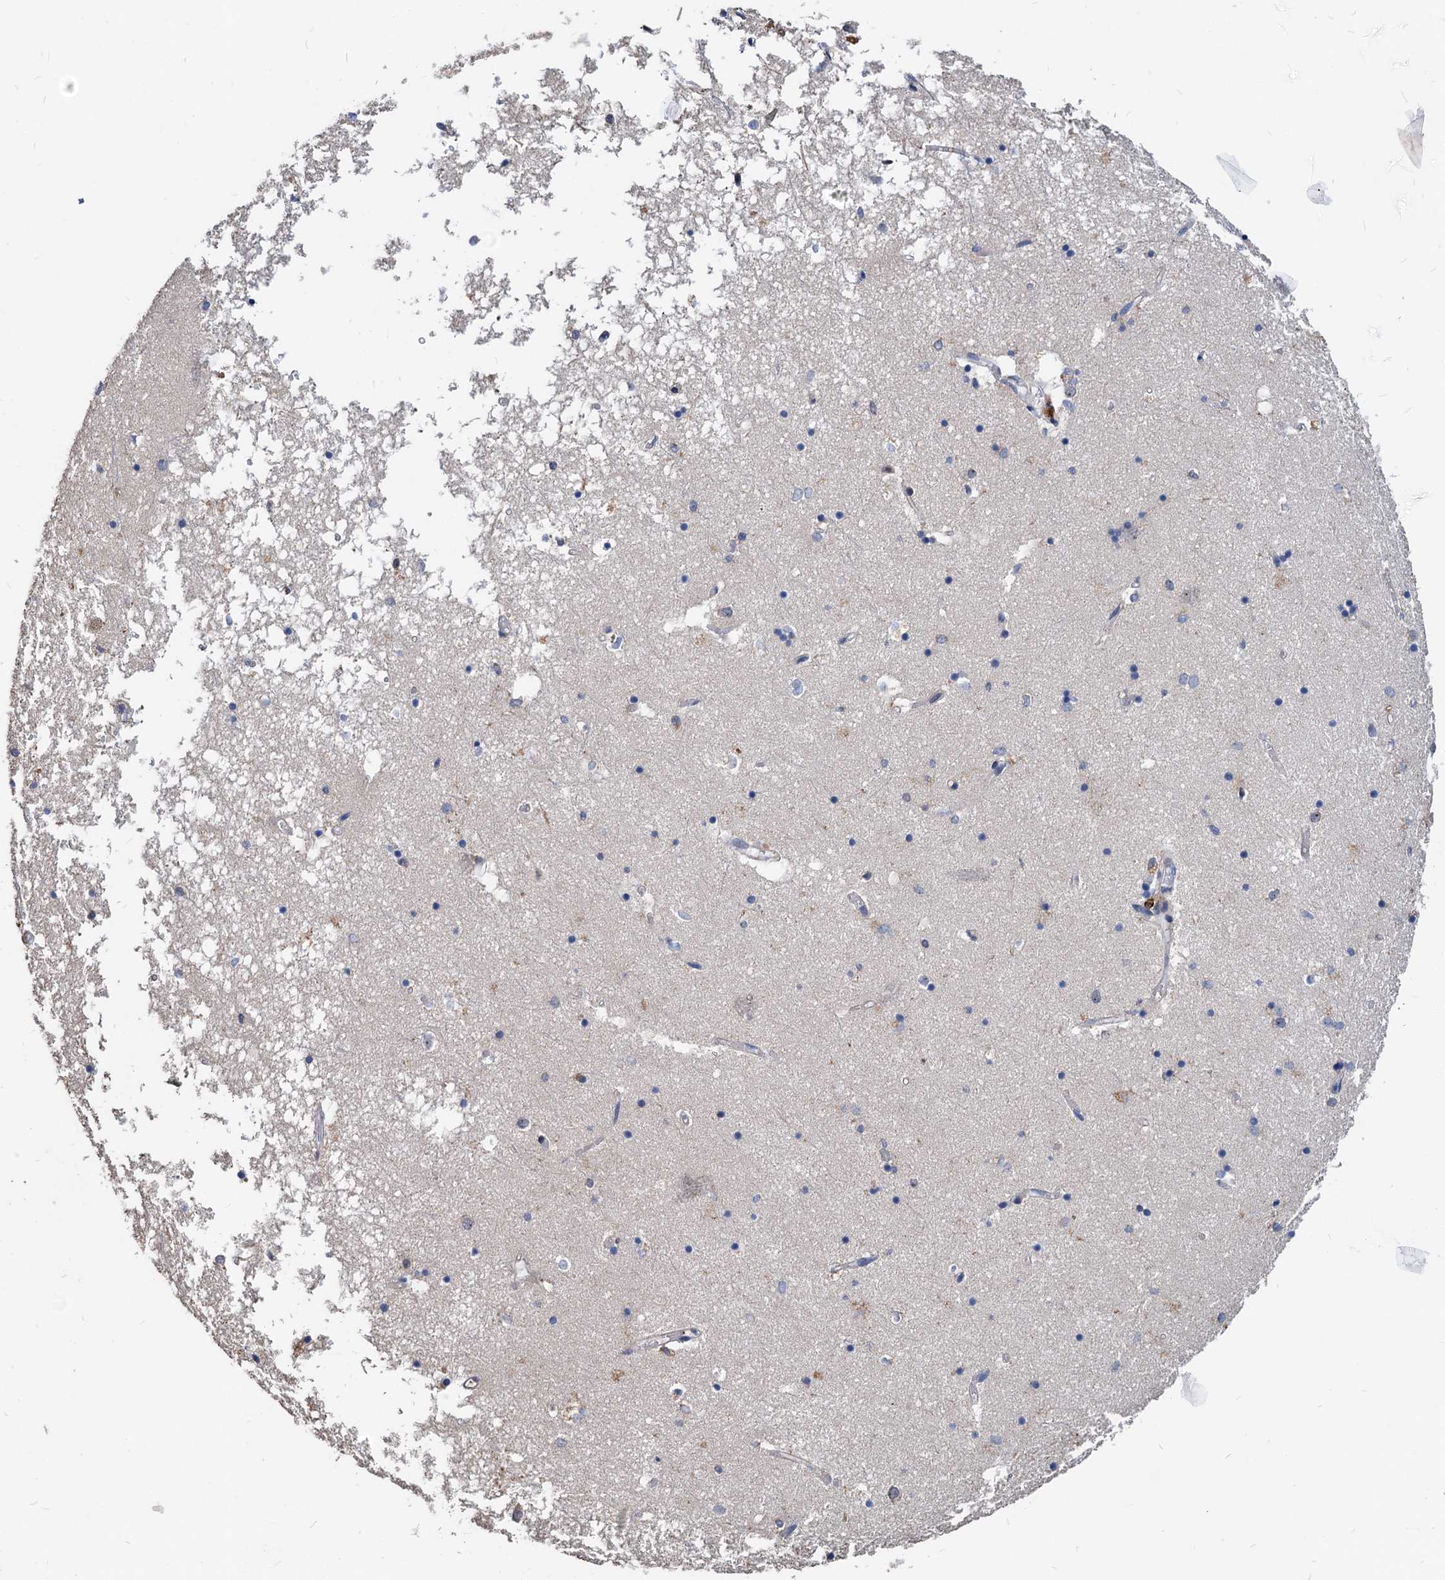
{"staining": {"intensity": "negative", "quantity": "none", "location": "none"}, "tissue": "hippocampus", "cell_type": "Glial cells", "image_type": "normal", "snomed": [{"axis": "morphology", "description": "Normal tissue, NOS"}, {"axis": "topography", "description": "Hippocampus"}], "caption": "A high-resolution histopathology image shows IHC staining of normal hippocampus, which shows no significant positivity in glial cells. (Stains: DAB (3,3'-diaminobenzidine) IHC with hematoxylin counter stain, Microscopy: brightfield microscopy at high magnification).", "gene": "LCP2", "patient": {"sex": "male", "age": 70}}